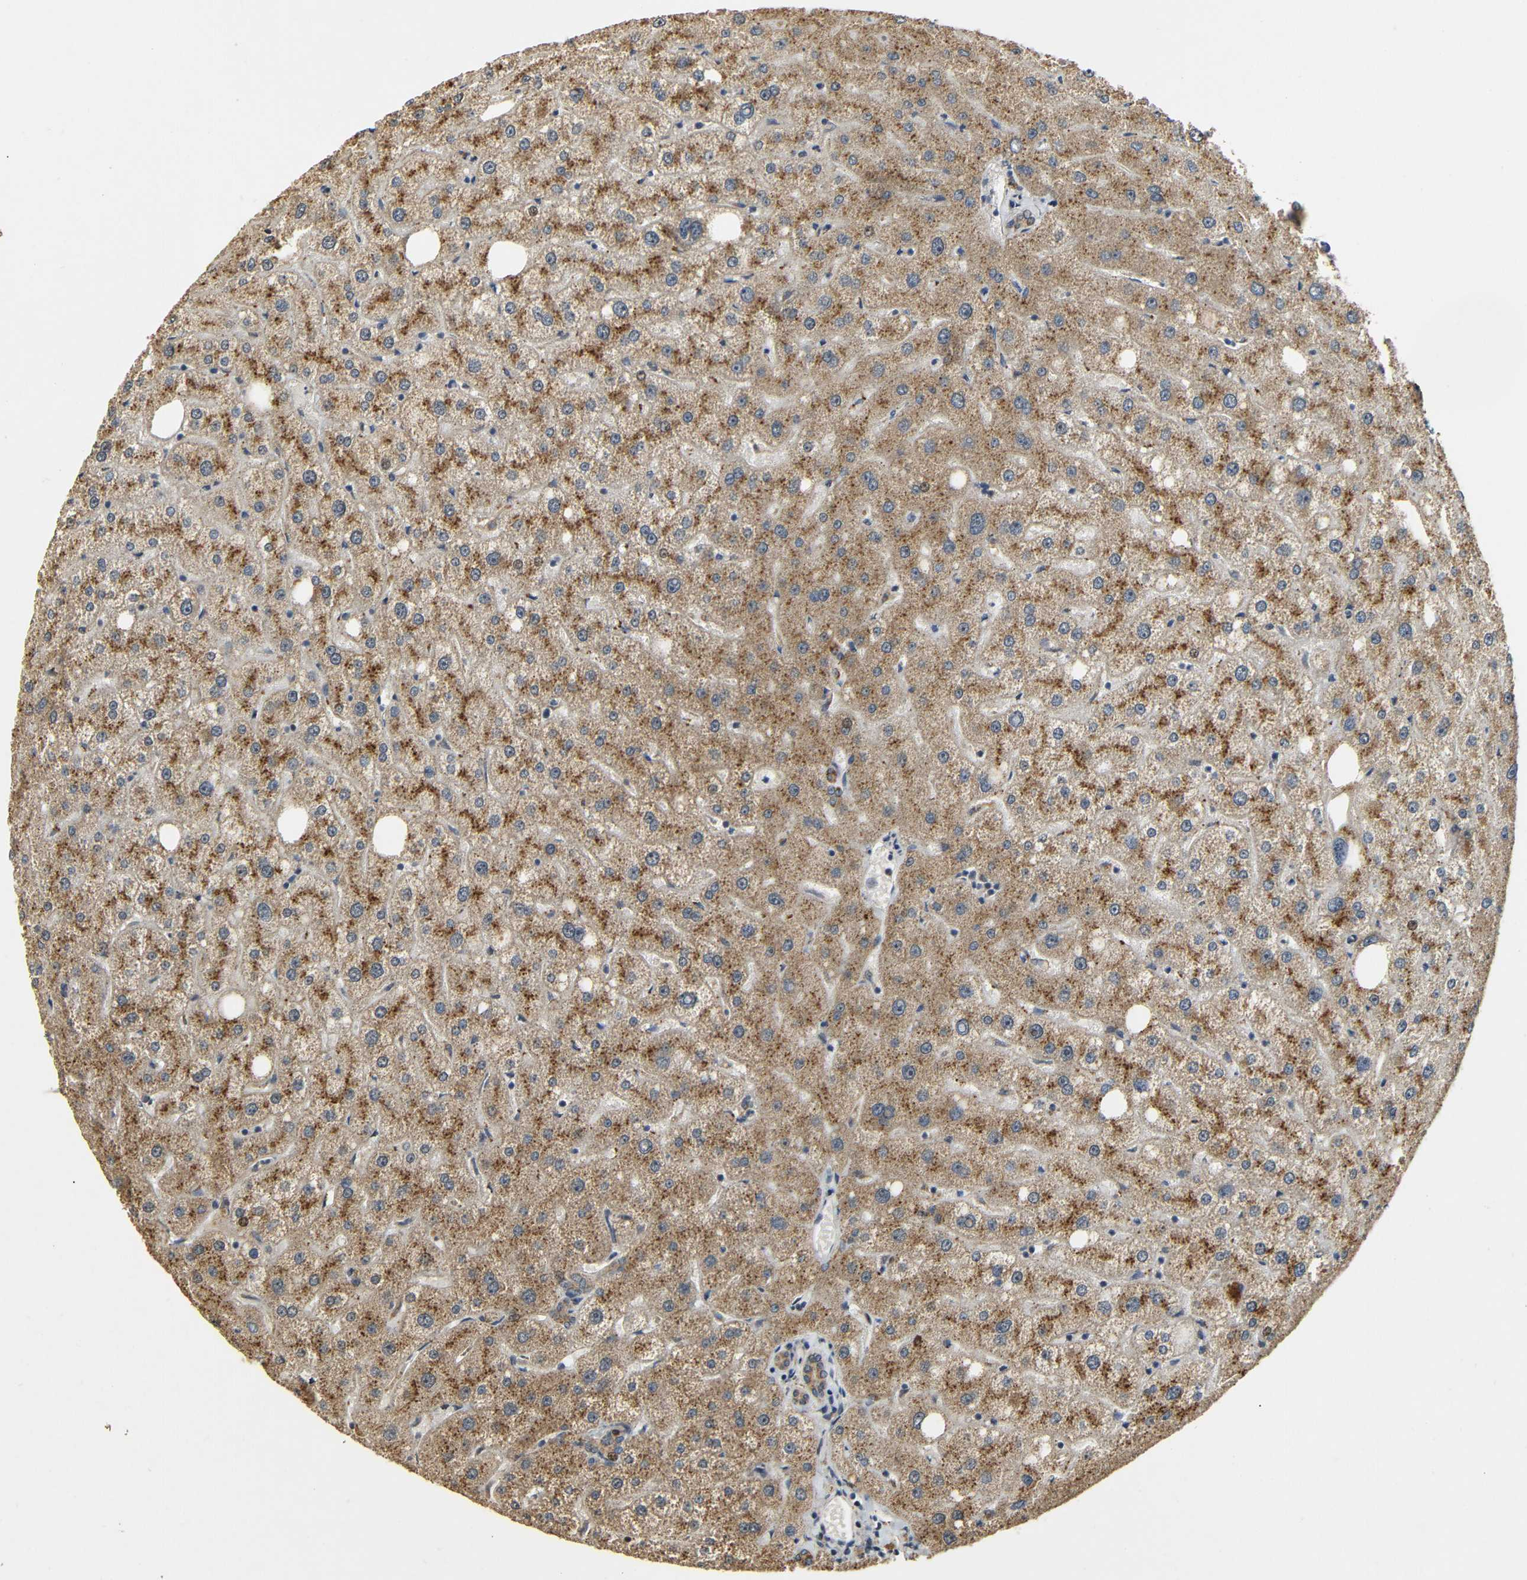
{"staining": {"intensity": "moderate", "quantity": ">75%", "location": "cytoplasmic/membranous"}, "tissue": "liver", "cell_type": "Cholangiocytes", "image_type": "normal", "snomed": [{"axis": "morphology", "description": "Normal tissue, NOS"}, {"axis": "topography", "description": "Liver"}], "caption": "This micrograph displays normal liver stained with immunohistochemistry to label a protein in brown. The cytoplasmic/membranous of cholangiocytes show moderate positivity for the protein. Nuclei are counter-stained blue.", "gene": "KAZALD1", "patient": {"sex": "male", "age": 73}}